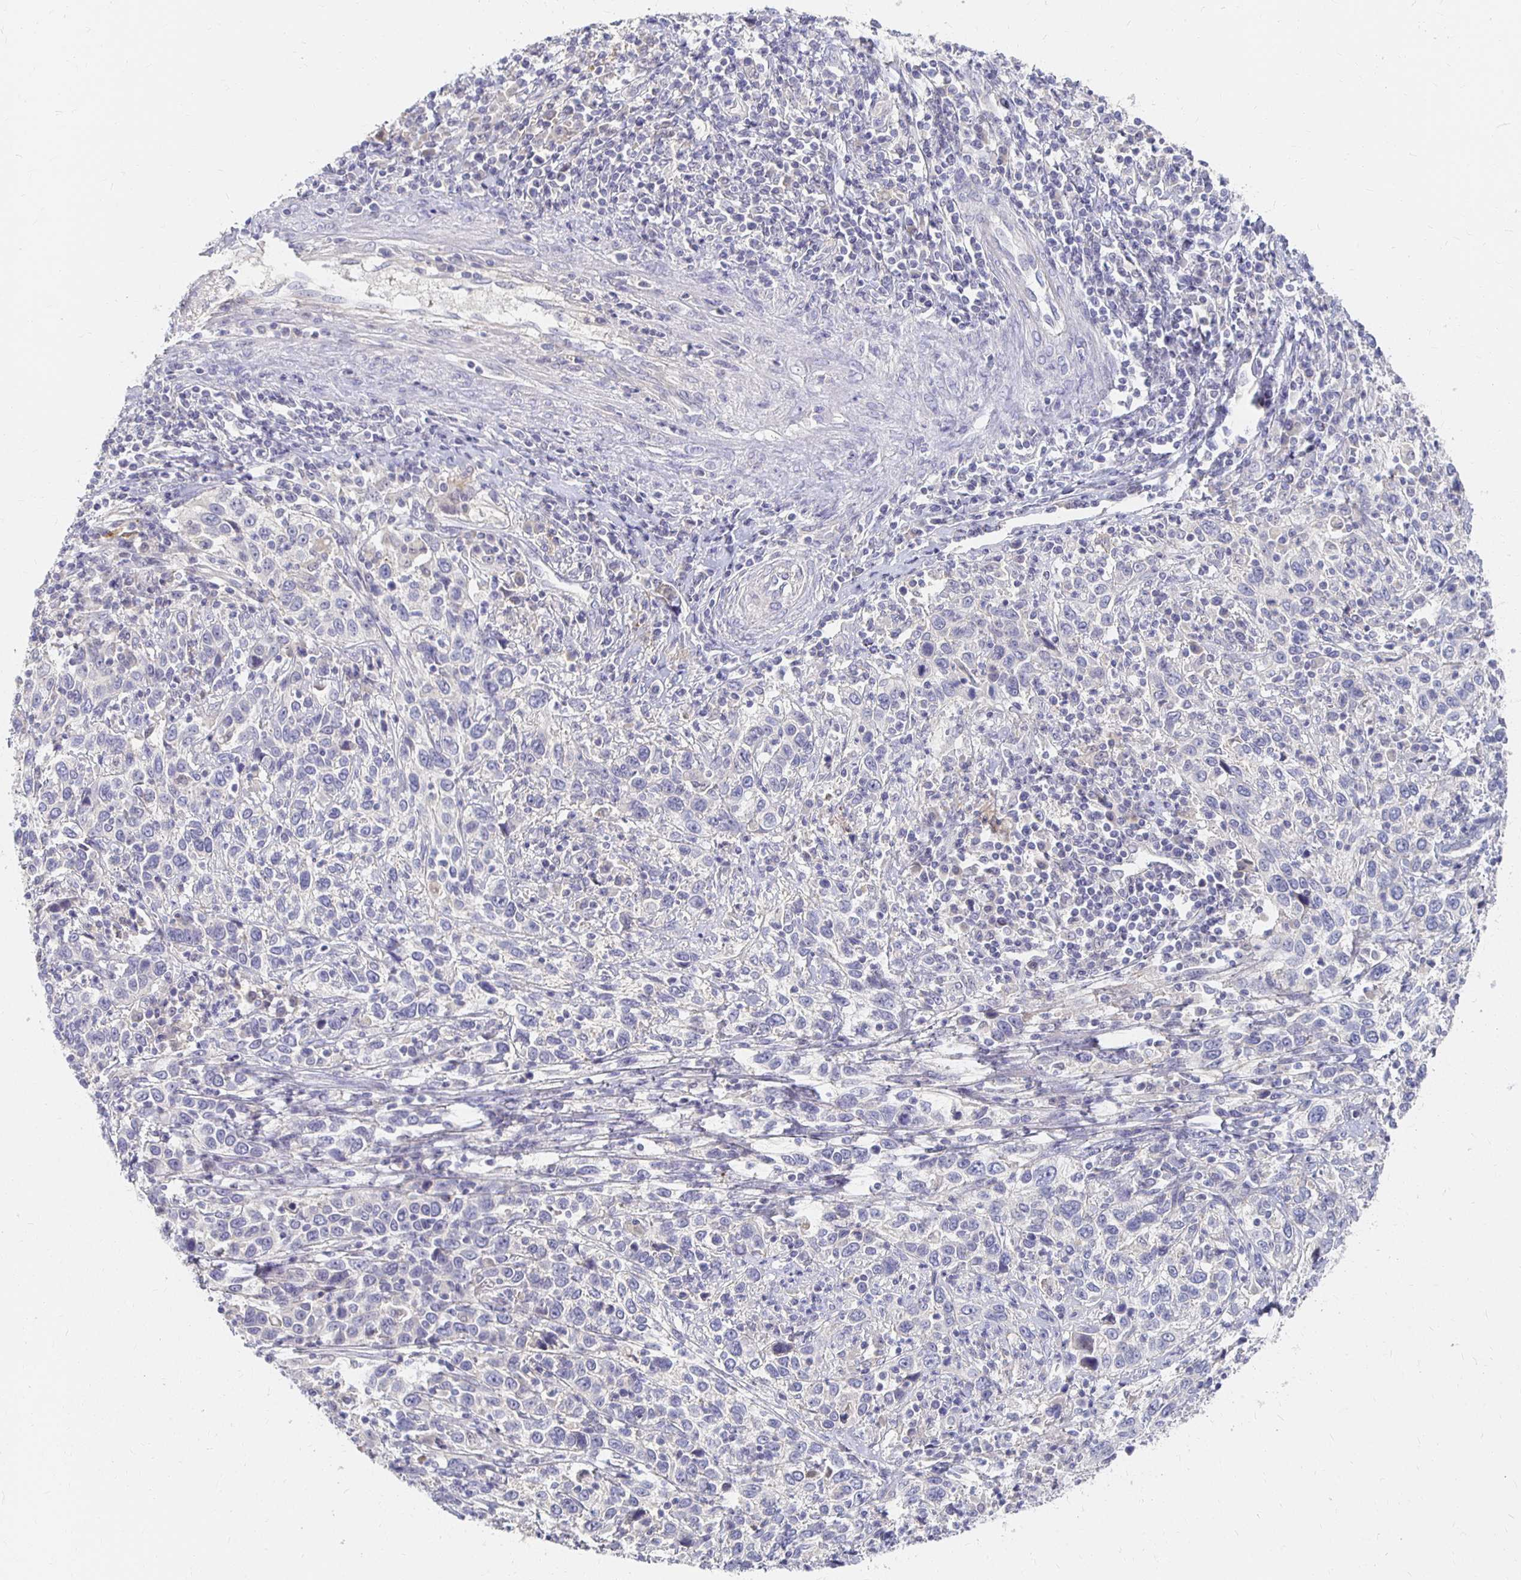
{"staining": {"intensity": "negative", "quantity": "none", "location": "none"}, "tissue": "cervical cancer", "cell_type": "Tumor cells", "image_type": "cancer", "snomed": [{"axis": "morphology", "description": "Squamous cell carcinoma, NOS"}, {"axis": "topography", "description": "Cervix"}], "caption": "Protein analysis of cervical cancer reveals no significant positivity in tumor cells. (Stains: DAB (3,3'-diaminobenzidine) immunohistochemistry with hematoxylin counter stain, Microscopy: brightfield microscopy at high magnification).", "gene": "FKRP", "patient": {"sex": "female", "age": 46}}